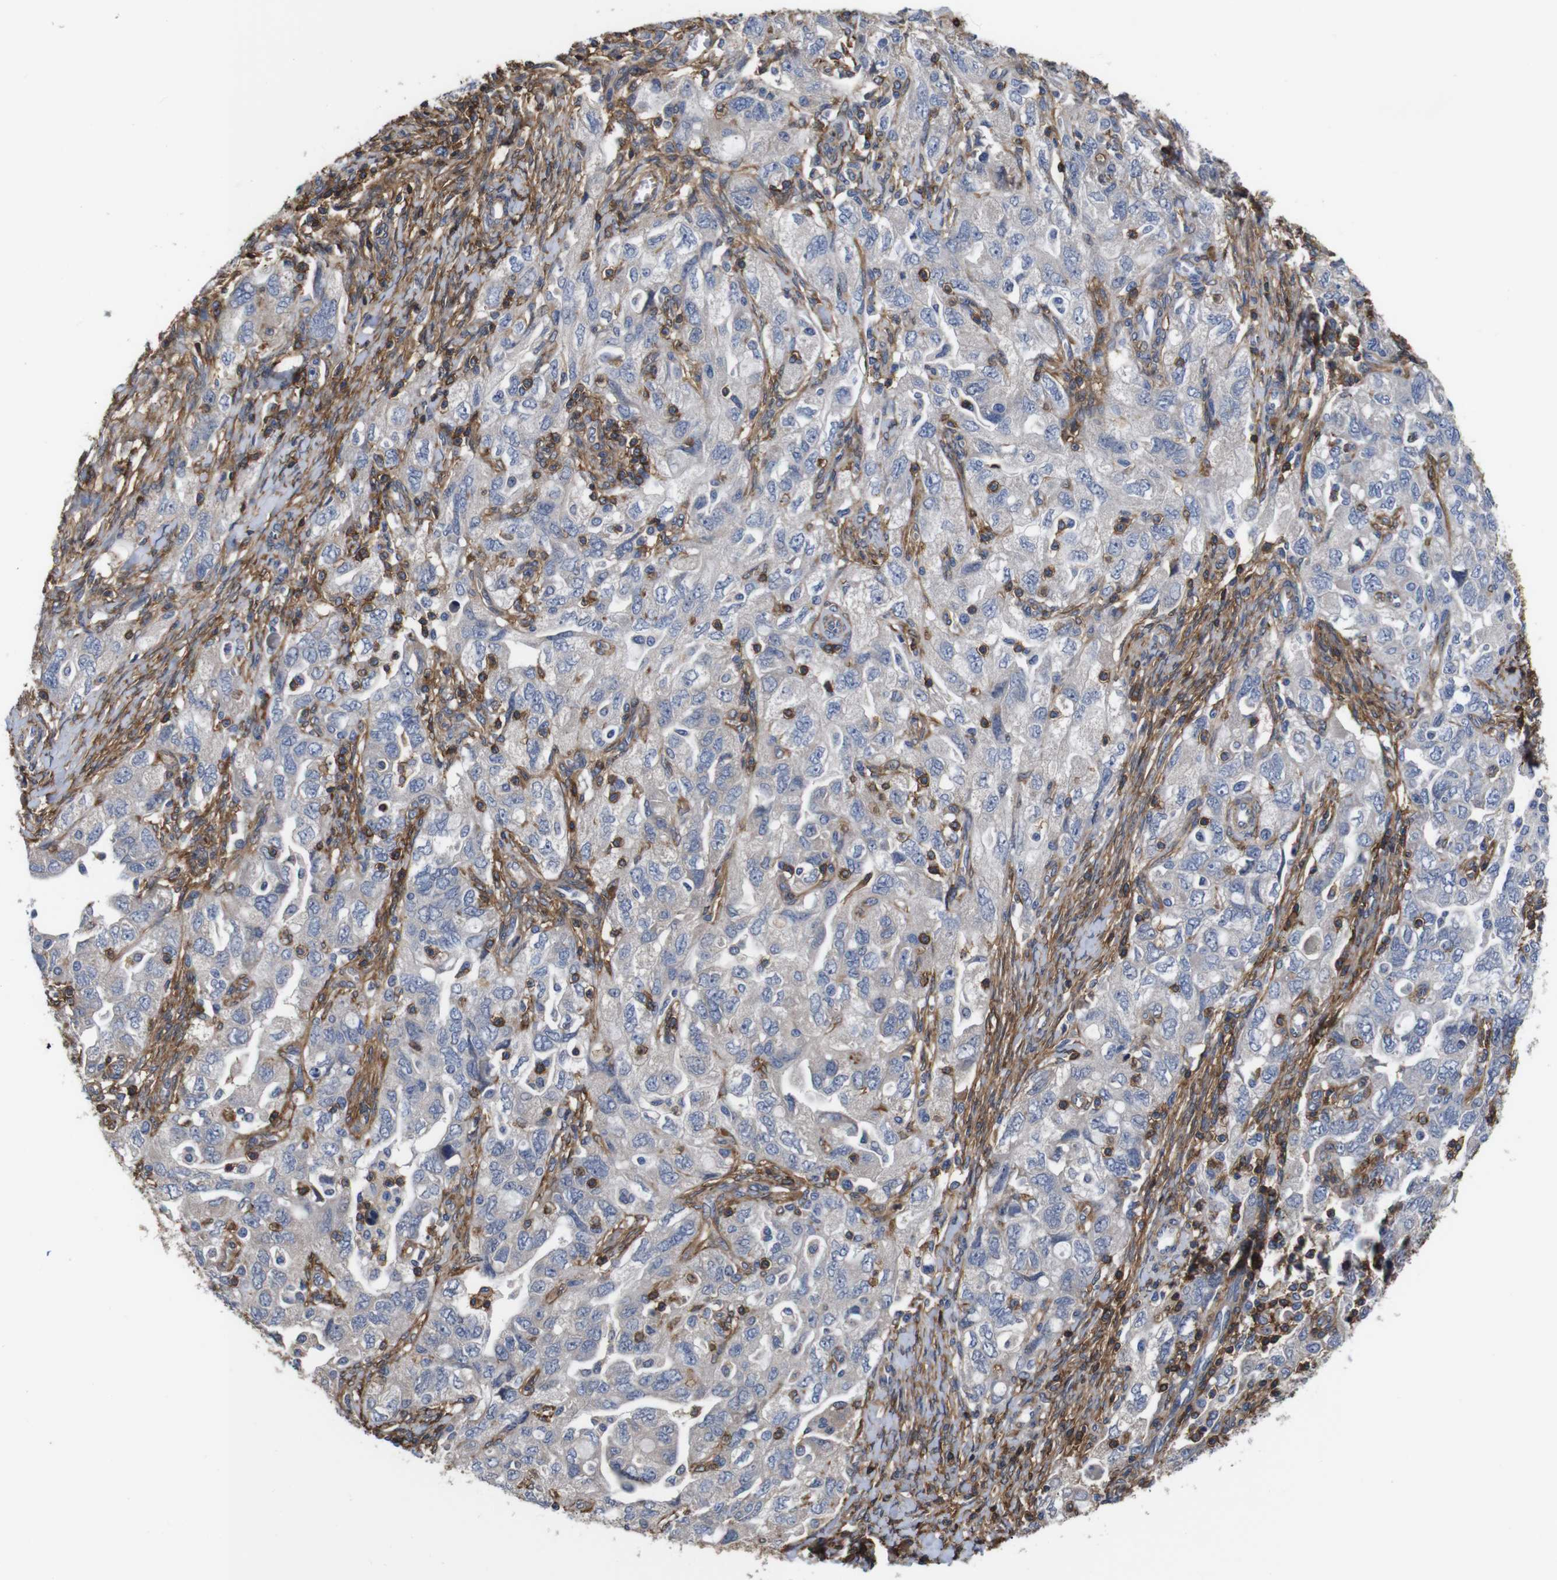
{"staining": {"intensity": "negative", "quantity": "none", "location": "none"}, "tissue": "ovarian cancer", "cell_type": "Tumor cells", "image_type": "cancer", "snomed": [{"axis": "morphology", "description": "Carcinoma, NOS"}, {"axis": "morphology", "description": "Cystadenocarcinoma, serous, NOS"}, {"axis": "topography", "description": "Ovary"}], "caption": "Tumor cells are negative for protein expression in human ovarian serous cystadenocarcinoma.", "gene": "PI4KA", "patient": {"sex": "female", "age": 69}}